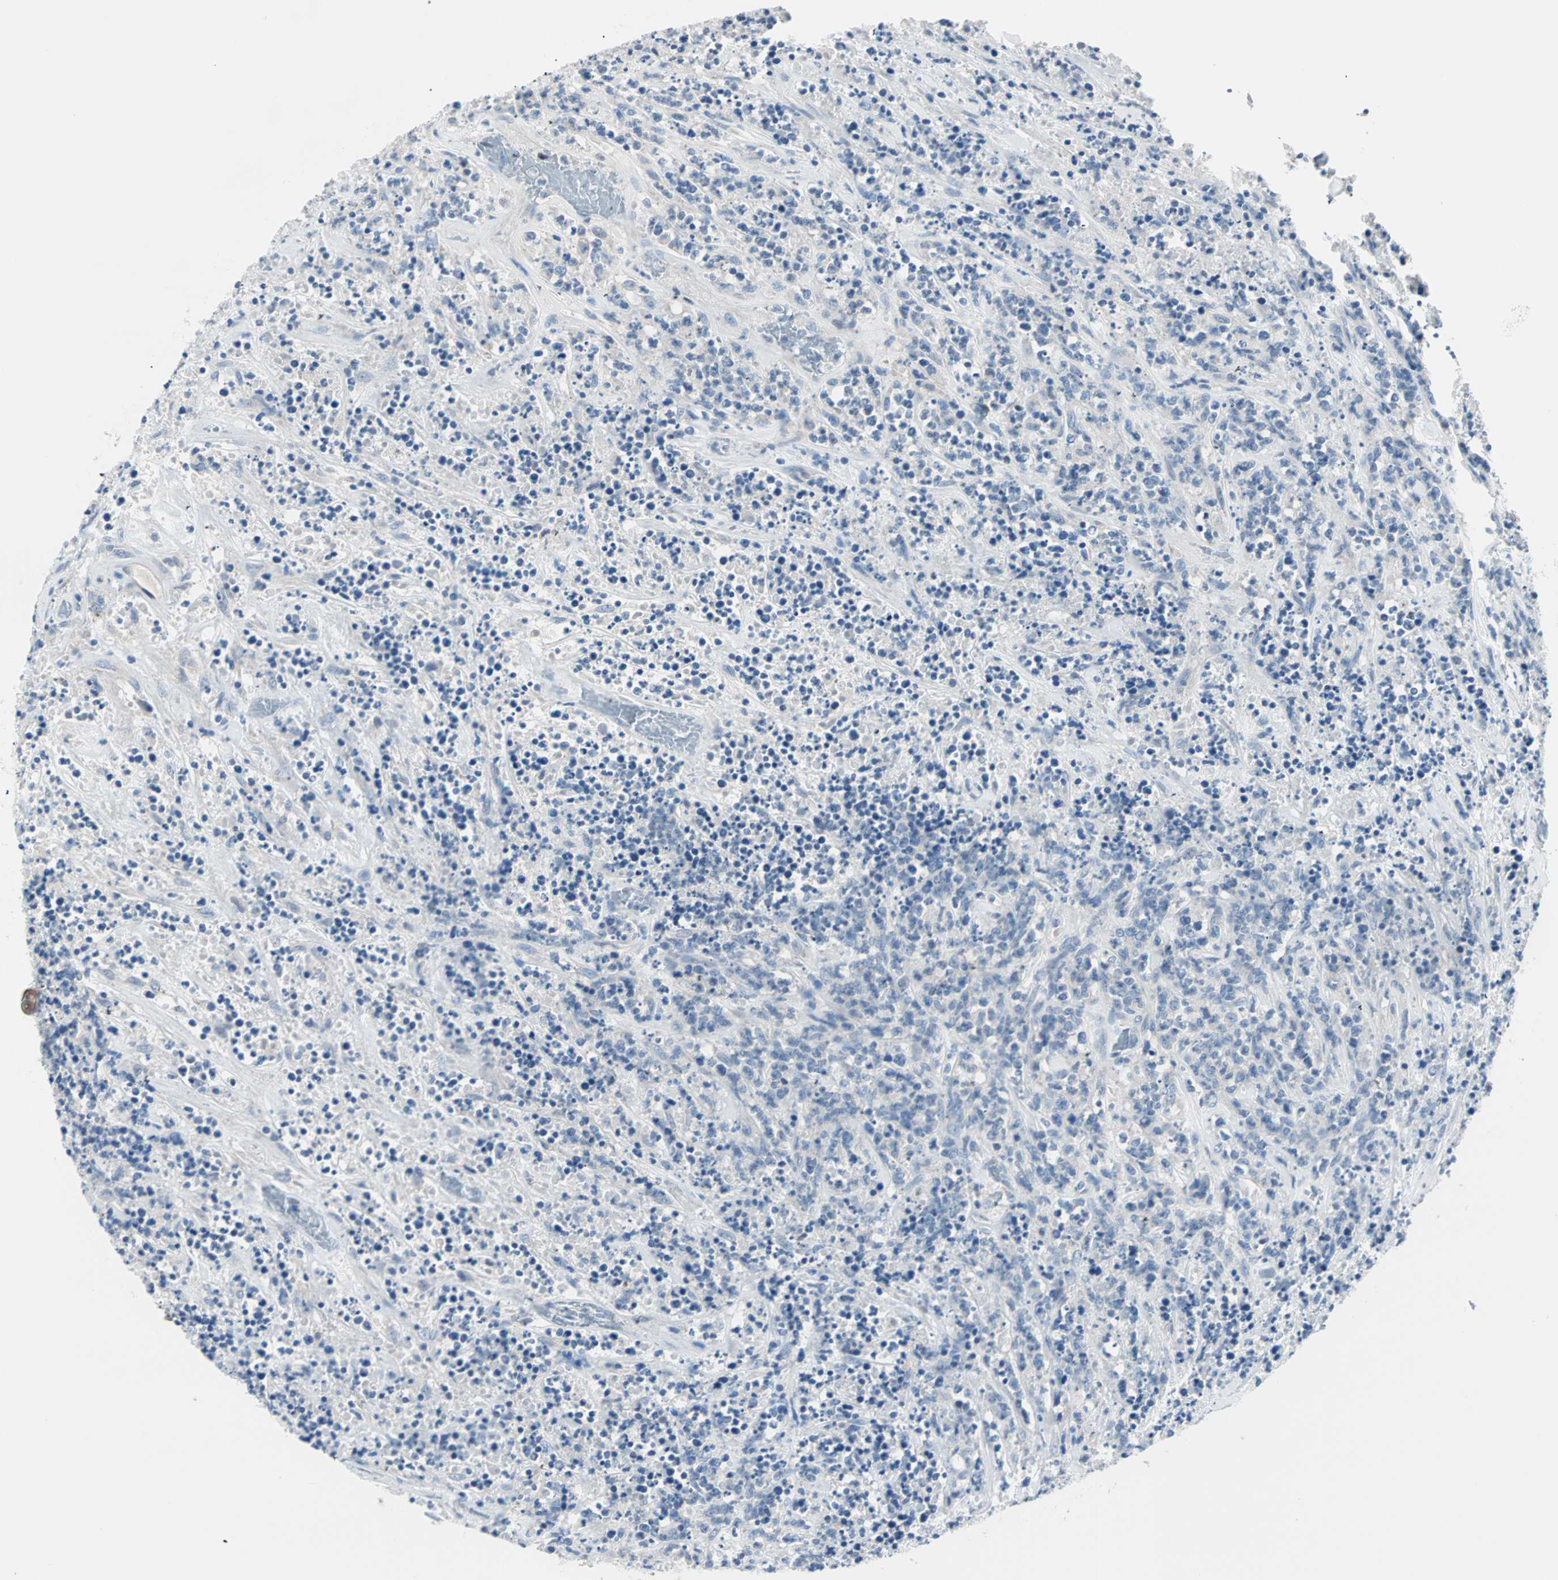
{"staining": {"intensity": "negative", "quantity": "none", "location": "none"}, "tissue": "lymphoma", "cell_type": "Tumor cells", "image_type": "cancer", "snomed": [{"axis": "morphology", "description": "Malignant lymphoma, non-Hodgkin's type, High grade"}, {"axis": "topography", "description": "Soft tissue"}], "caption": "Lymphoma was stained to show a protein in brown. There is no significant staining in tumor cells.", "gene": "NEFH", "patient": {"sex": "male", "age": 18}}